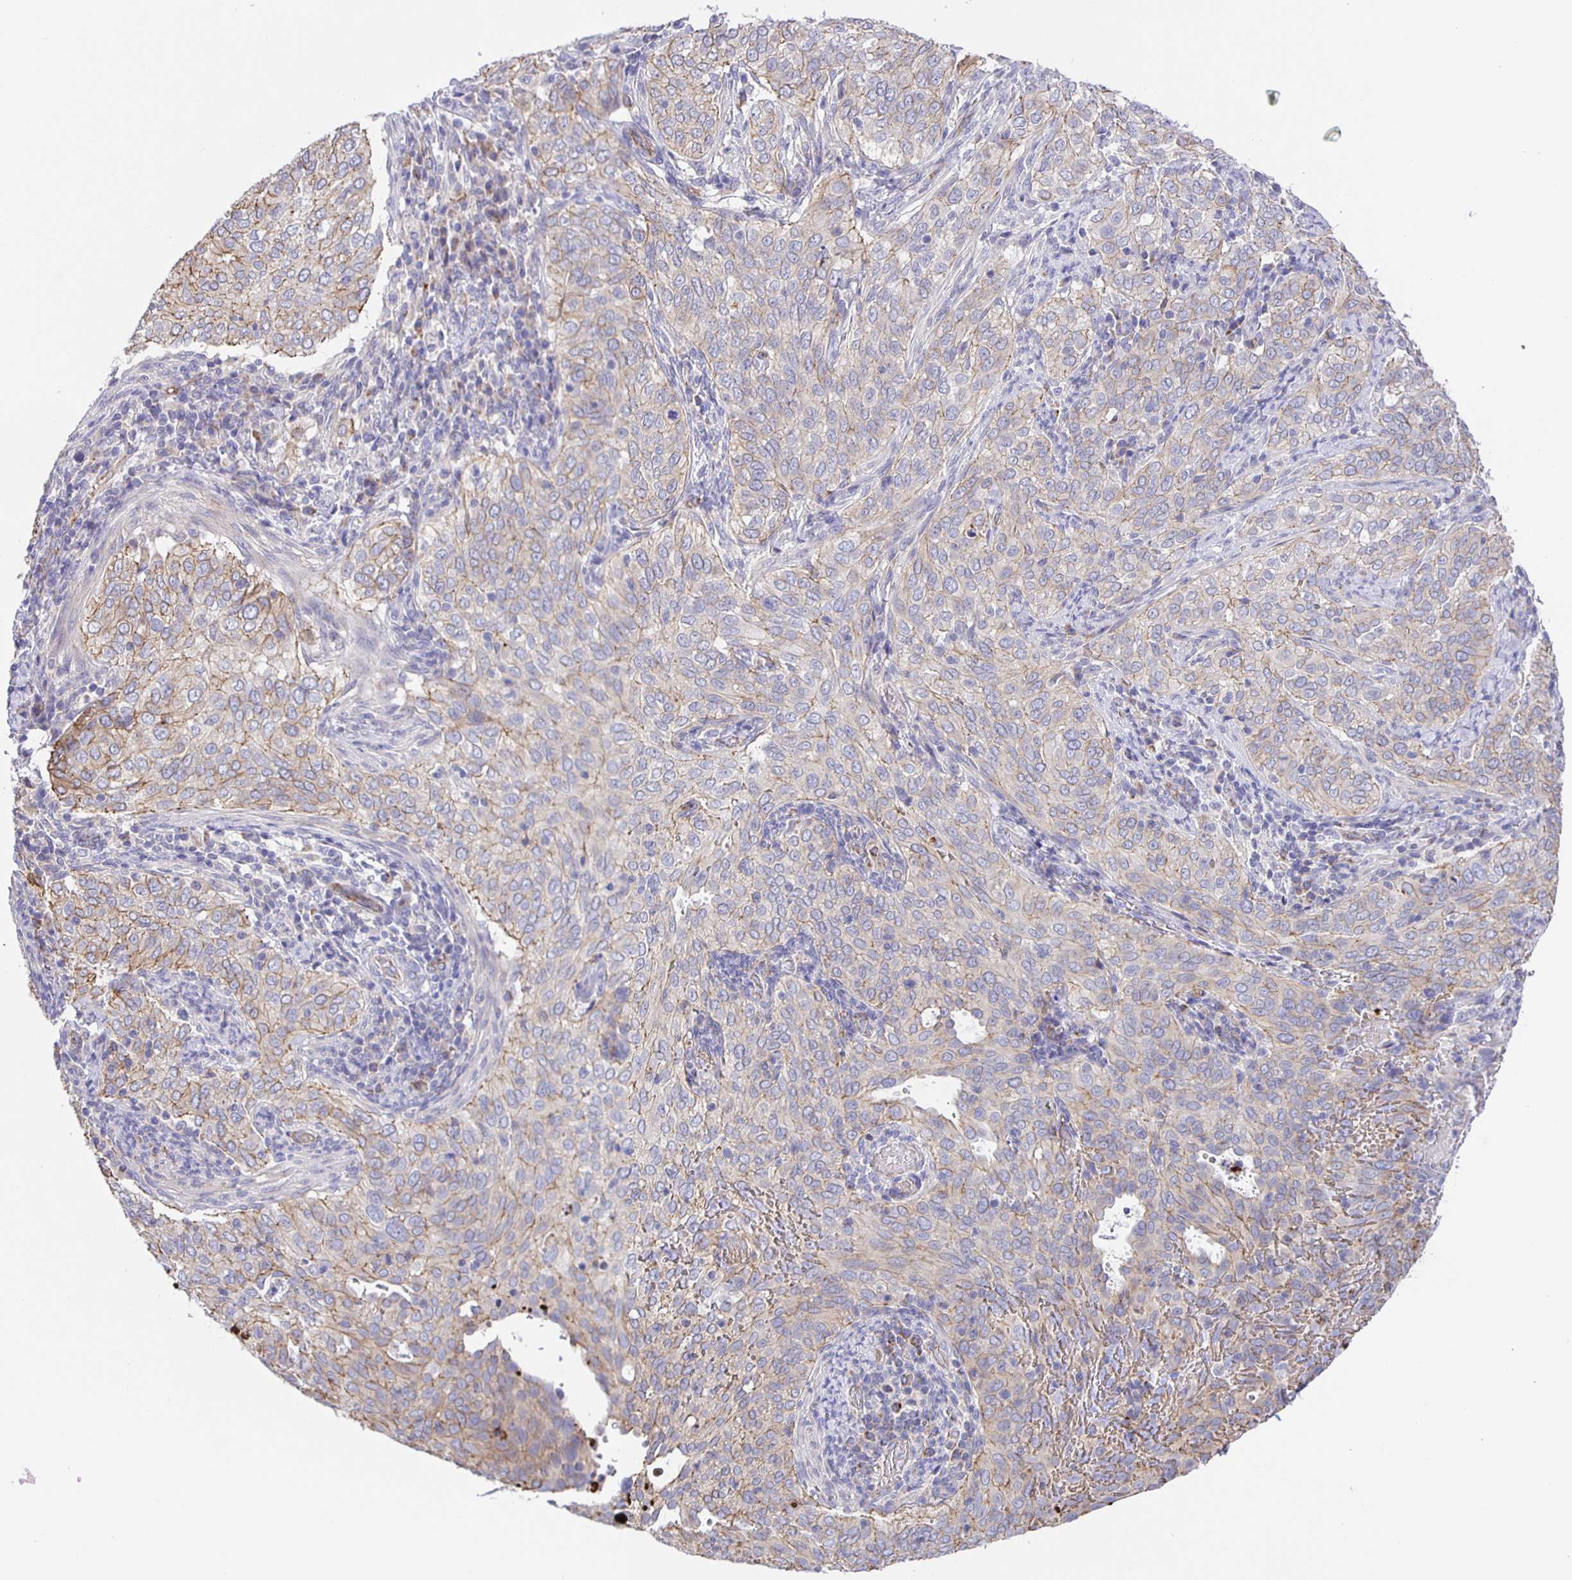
{"staining": {"intensity": "weak", "quantity": "<25%", "location": "cytoplasmic/membranous"}, "tissue": "cervical cancer", "cell_type": "Tumor cells", "image_type": "cancer", "snomed": [{"axis": "morphology", "description": "Squamous cell carcinoma, NOS"}, {"axis": "topography", "description": "Cervix"}], "caption": "Immunohistochemistry photomicrograph of neoplastic tissue: cervical squamous cell carcinoma stained with DAB demonstrates no significant protein positivity in tumor cells. The staining is performed using DAB (3,3'-diaminobenzidine) brown chromogen with nuclei counter-stained in using hematoxylin.", "gene": "JMJD4", "patient": {"sex": "female", "age": 38}}